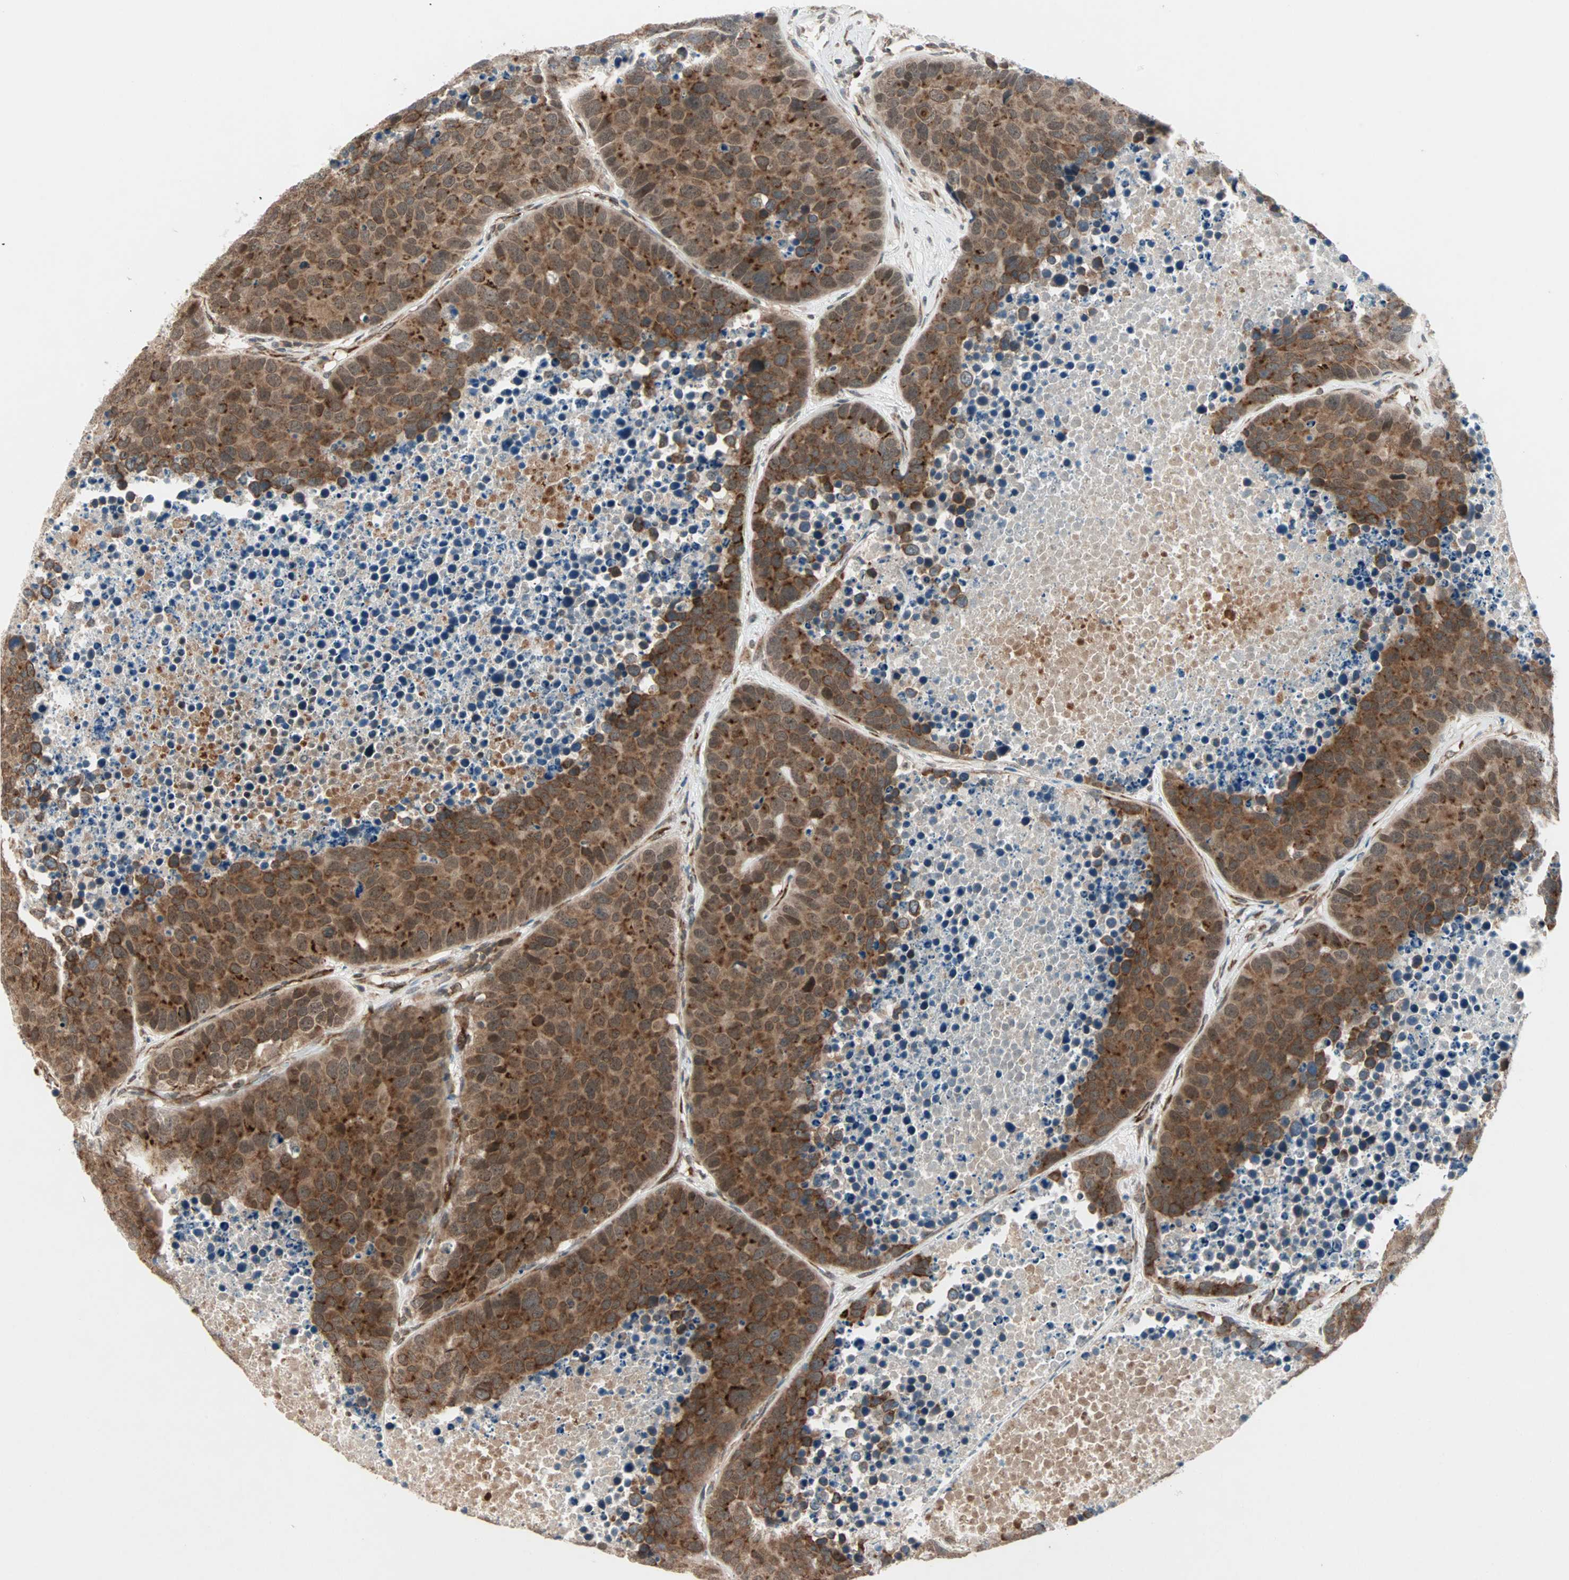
{"staining": {"intensity": "moderate", "quantity": ">75%", "location": "cytoplasmic/membranous,nuclear"}, "tissue": "carcinoid", "cell_type": "Tumor cells", "image_type": "cancer", "snomed": [{"axis": "morphology", "description": "Carcinoid, malignant, NOS"}, {"axis": "topography", "description": "Lung"}], "caption": "IHC image of neoplastic tissue: malignant carcinoid stained using immunohistochemistry shows medium levels of moderate protein expression localized specifically in the cytoplasmic/membranous and nuclear of tumor cells, appearing as a cytoplasmic/membranous and nuclear brown color.", "gene": "ZNF37A", "patient": {"sex": "male", "age": 60}}